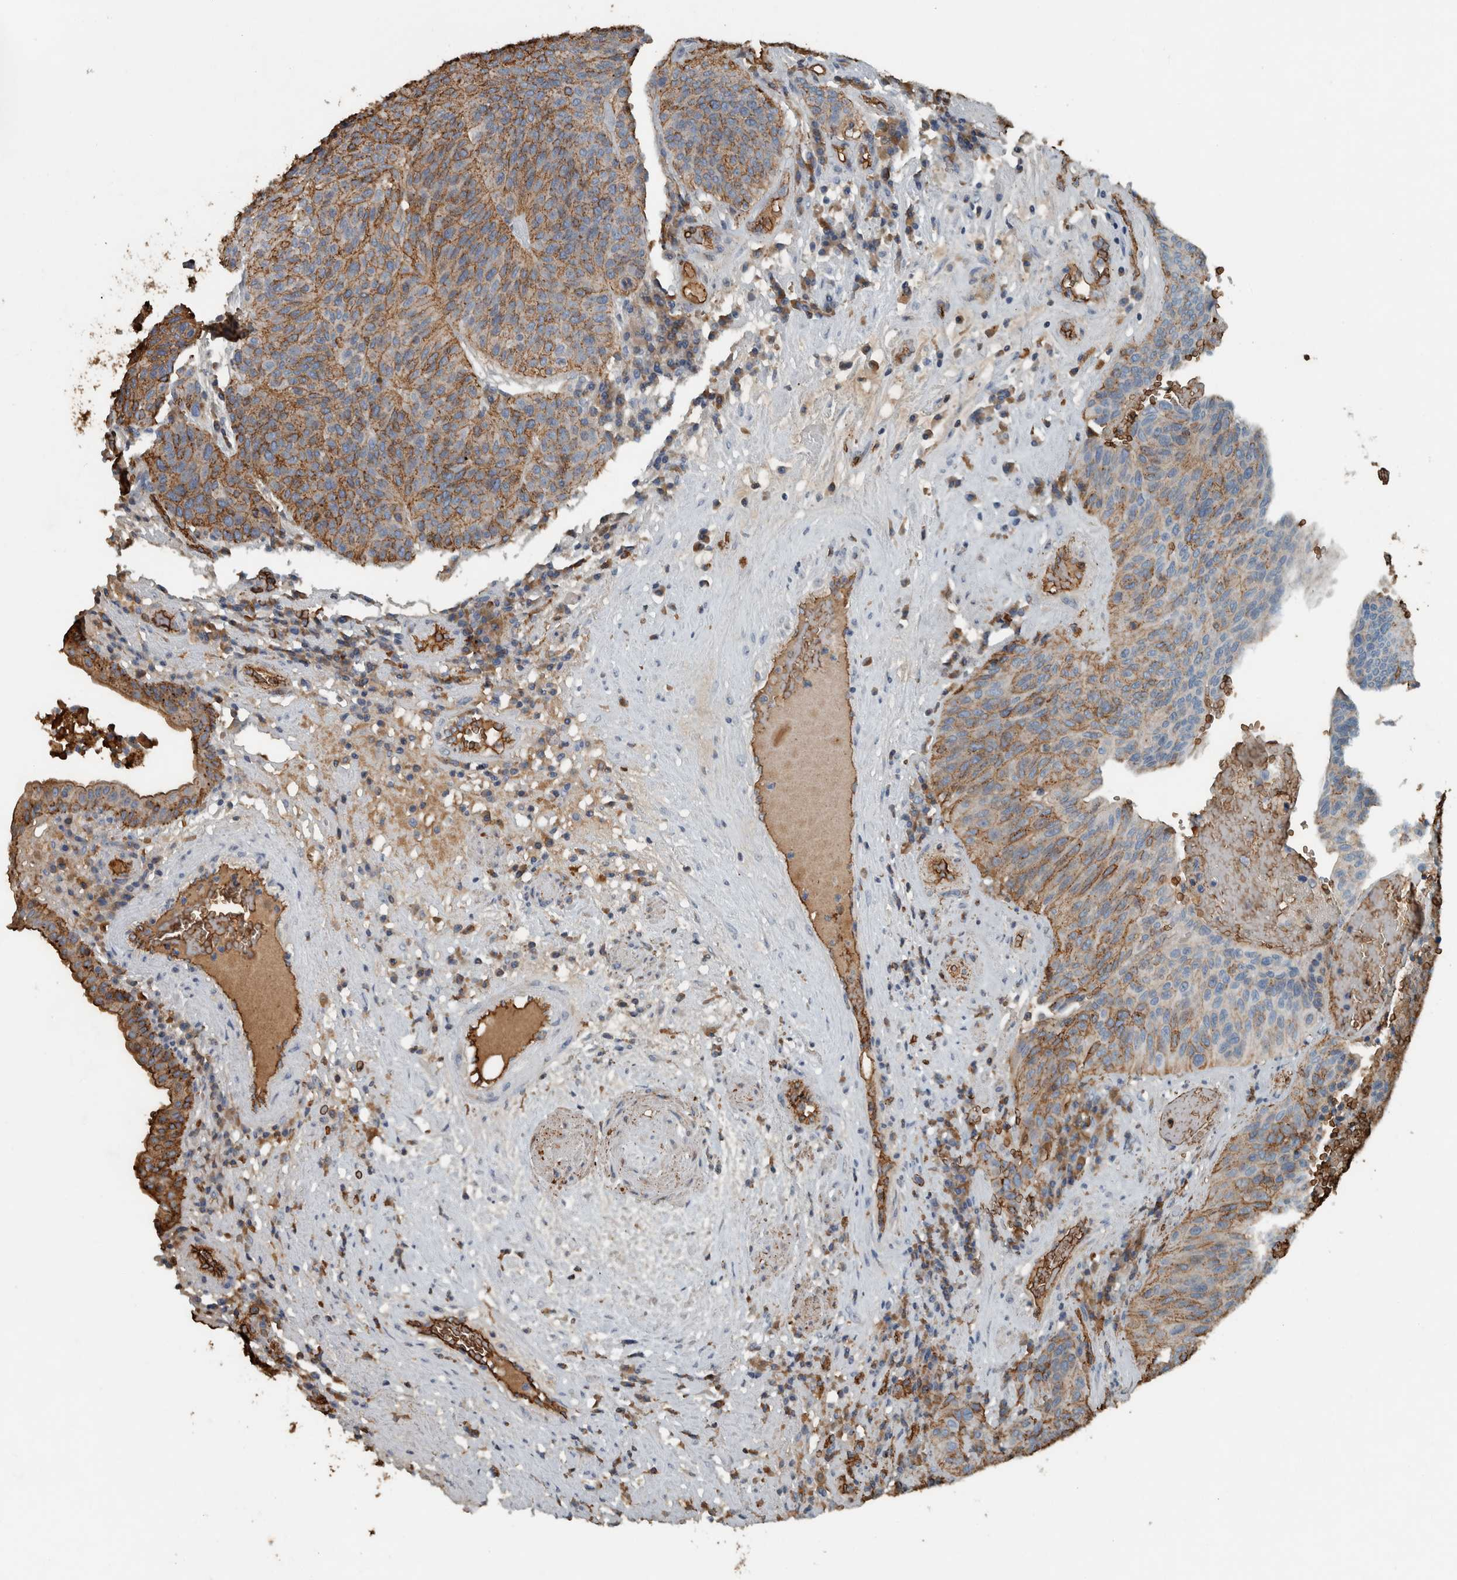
{"staining": {"intensity": "moderate", "quantity": ">75%", "location": "cytoplasmic/membranous"}, "tissue": "urothelial cancer", "cell_type": "Tumor cells", "image_type": "cancer", "snomed": [{"axis": "morphology", "description": "Urothelial carcinoma, High grade"}, {"axis": "topography", "description": "Urinary bladder"}], "caption": "High-magnification brightfield microscopy of urothelial cancer stained with DAB (3,3'-diaminobenzidine) (brown) and counterstained with hematoxylin (blue). tumor cells exhibit moderate cytoplasmic/membranous positivity is appreciated in about>75% of cells. The staining is performed using DAB (3,3'-diaminobenzidine) brown chromogen to label protein expression. The nuclei are counter-stained blue using hematoxylin.", "gene": "LBP", "patient": {"sex": "male", "age": 66}}